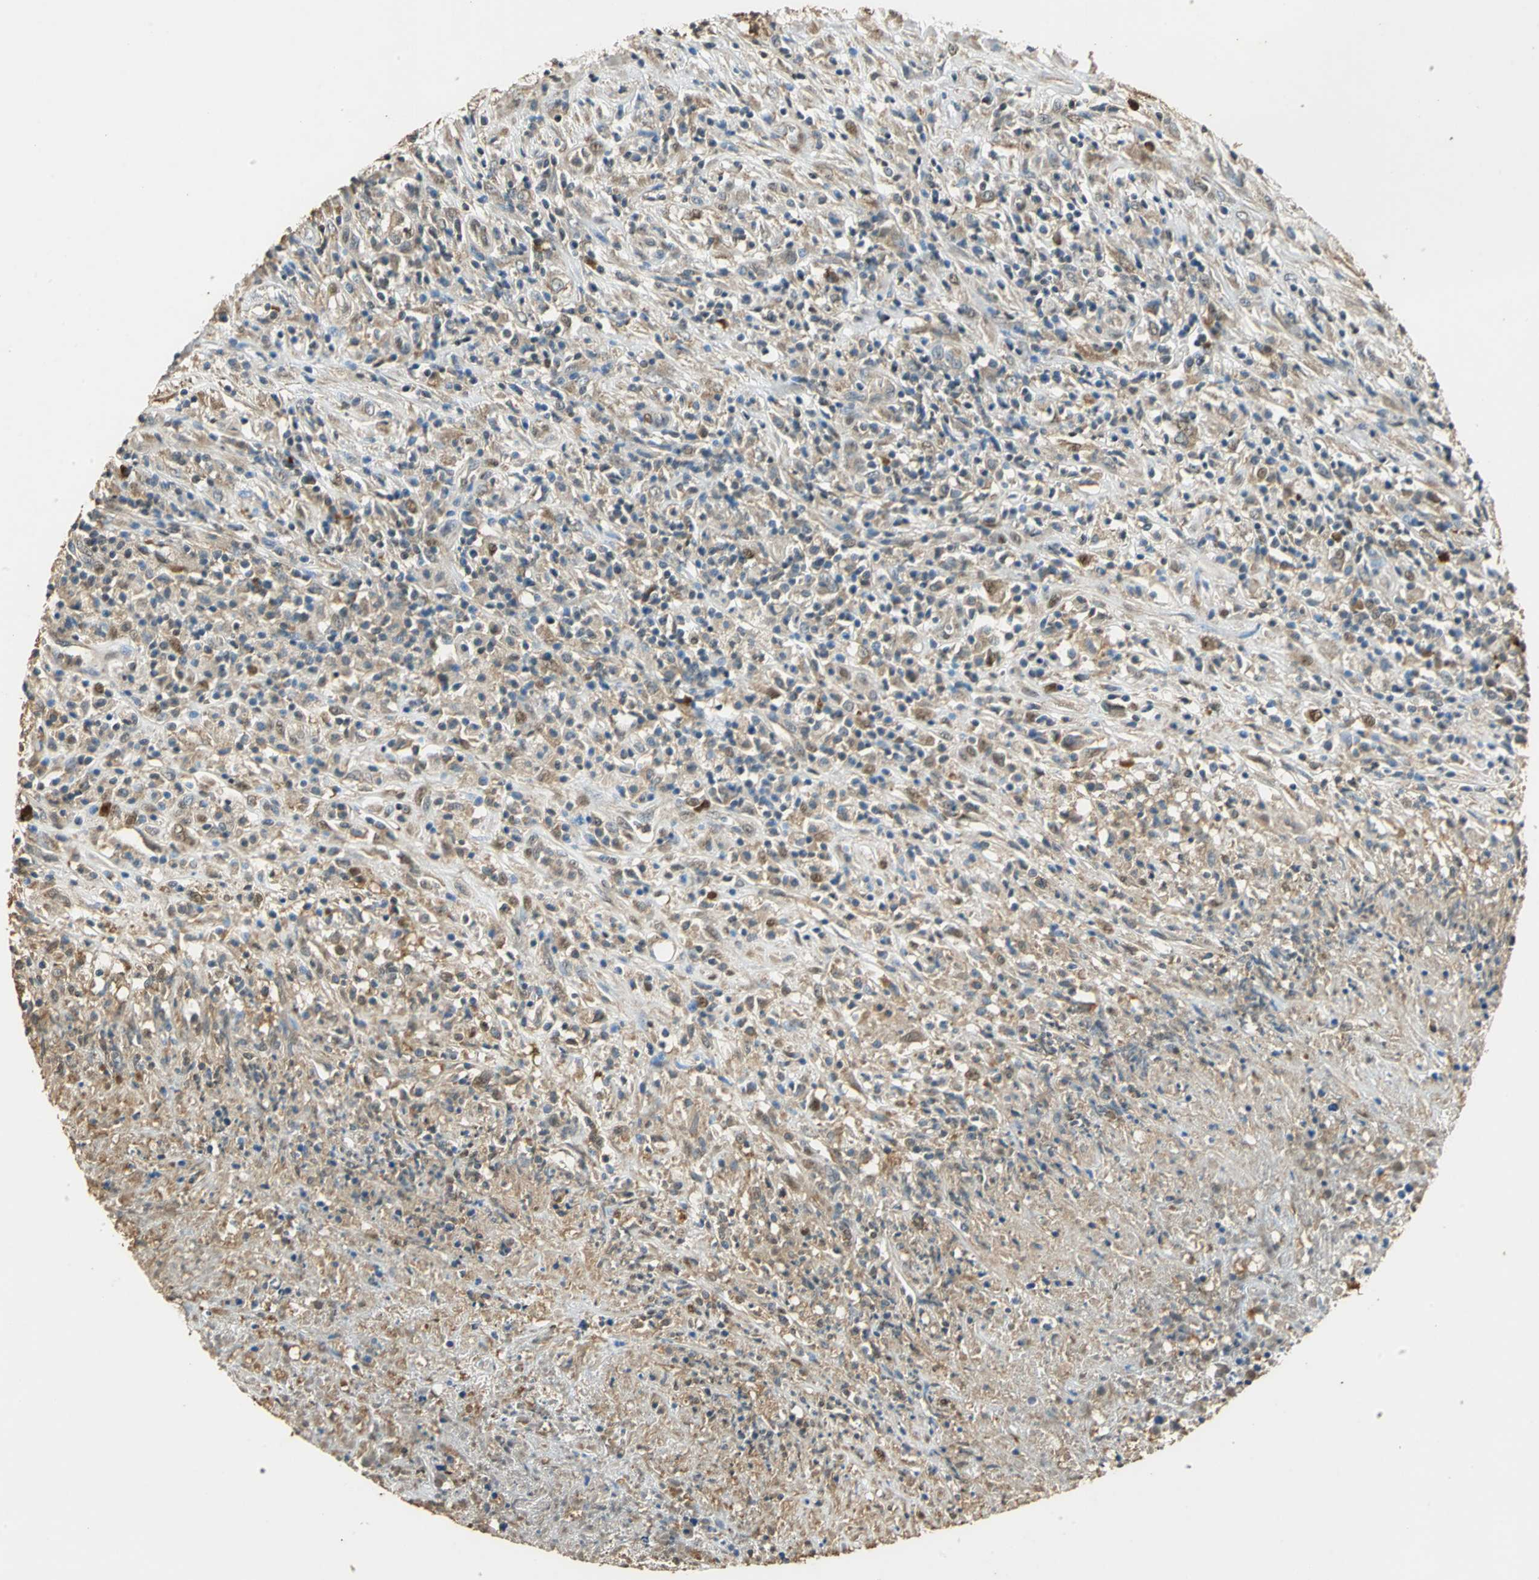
{"staining": {"intensity": "weak", "quantity": "25%-75%", "location": "cytoplasmic/membranous"}, "tissue": "lymphoma", "cell_type": "Tumor cells", "image_type": "cancer", "snomed": [{"axis": "morphology", "description": "Malignant lymphoma, non-Hodgkin's type, High grade"}, {"axis": "topography", "description": "Lymph node"}], "caption": "DAB immunohistochemical staining of human lymphoma exhibits weak cytoplasmic/membranous protein expression in approximately 25%-75% of tumor cells.", "gene": "GAPDH", "patient": {"sex": "female", "age": 84}}